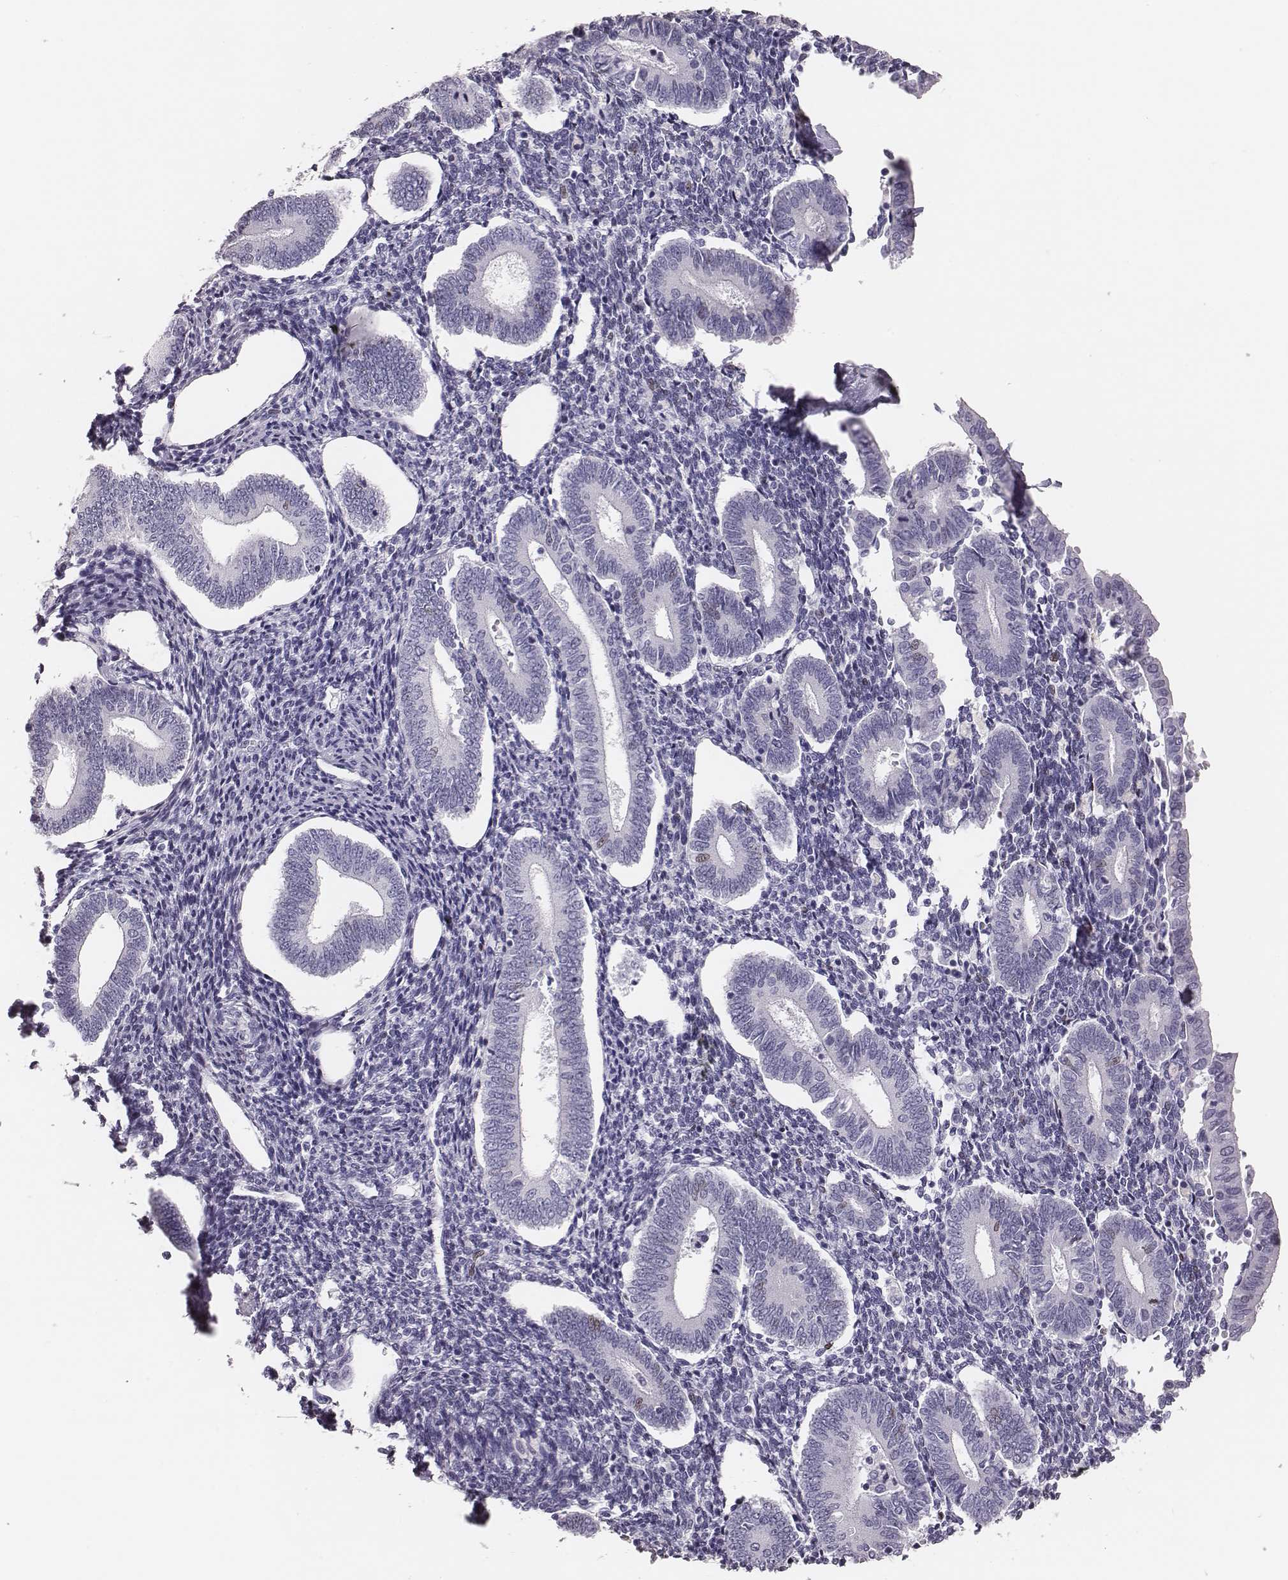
{"staining": {"intensity": "negative", "quantity": "none", "location": "none"}, "tissue": "endometrium", "cell_type": "Cells in endometrial stroma", "image_type": "normal", "snomed": [{"axis": "morphology", "description": "Normal tissue, NOS"}, {"axis": "topography", "description": "Endometrium"}], "caption": "This is an immunohistochemistry micrograph of benign endometrium. There is no staining in cells in endometrial stroma.", "gene": "H1", "patient": {"sex": "female", "age": 40}}